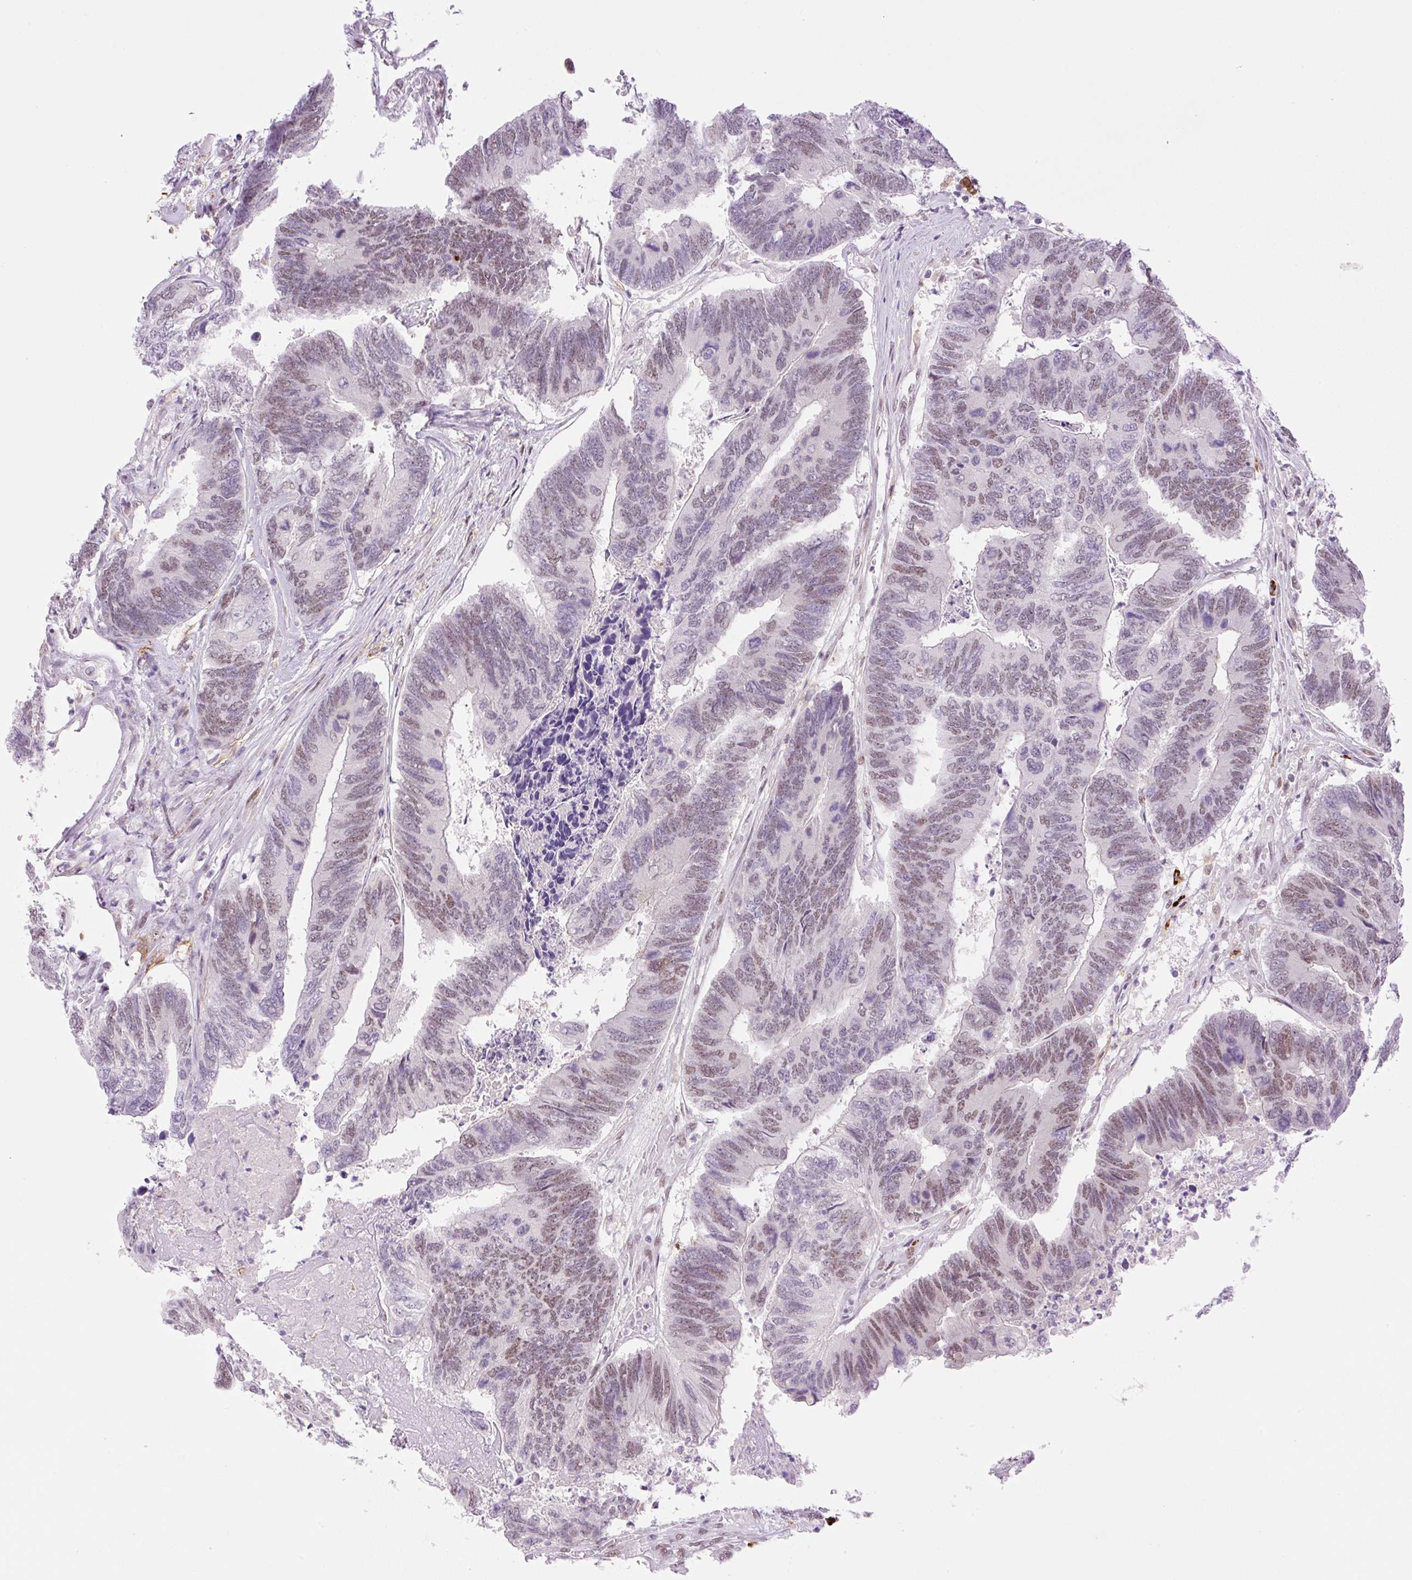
{"staining": {"intensity": "weak", "quantity": ">75%", "location": "nuclear"}, "tissue": "colorectal cancer", "cell_type": "Tumor cells", "image_type": "cancer", "snomed": [{"axis": "morphology", "description": "Adenocarcinoma, NOS"}, {"axis": "topography", "description": "Colon"}], "caption": "Protein expression analysis of adenocarcinoma (colorectal) displays weak nuclear positivity in approximately >75% of tumor cells.", "gene": "PALM3", "patient": {"sex": "female", "age": 67}}